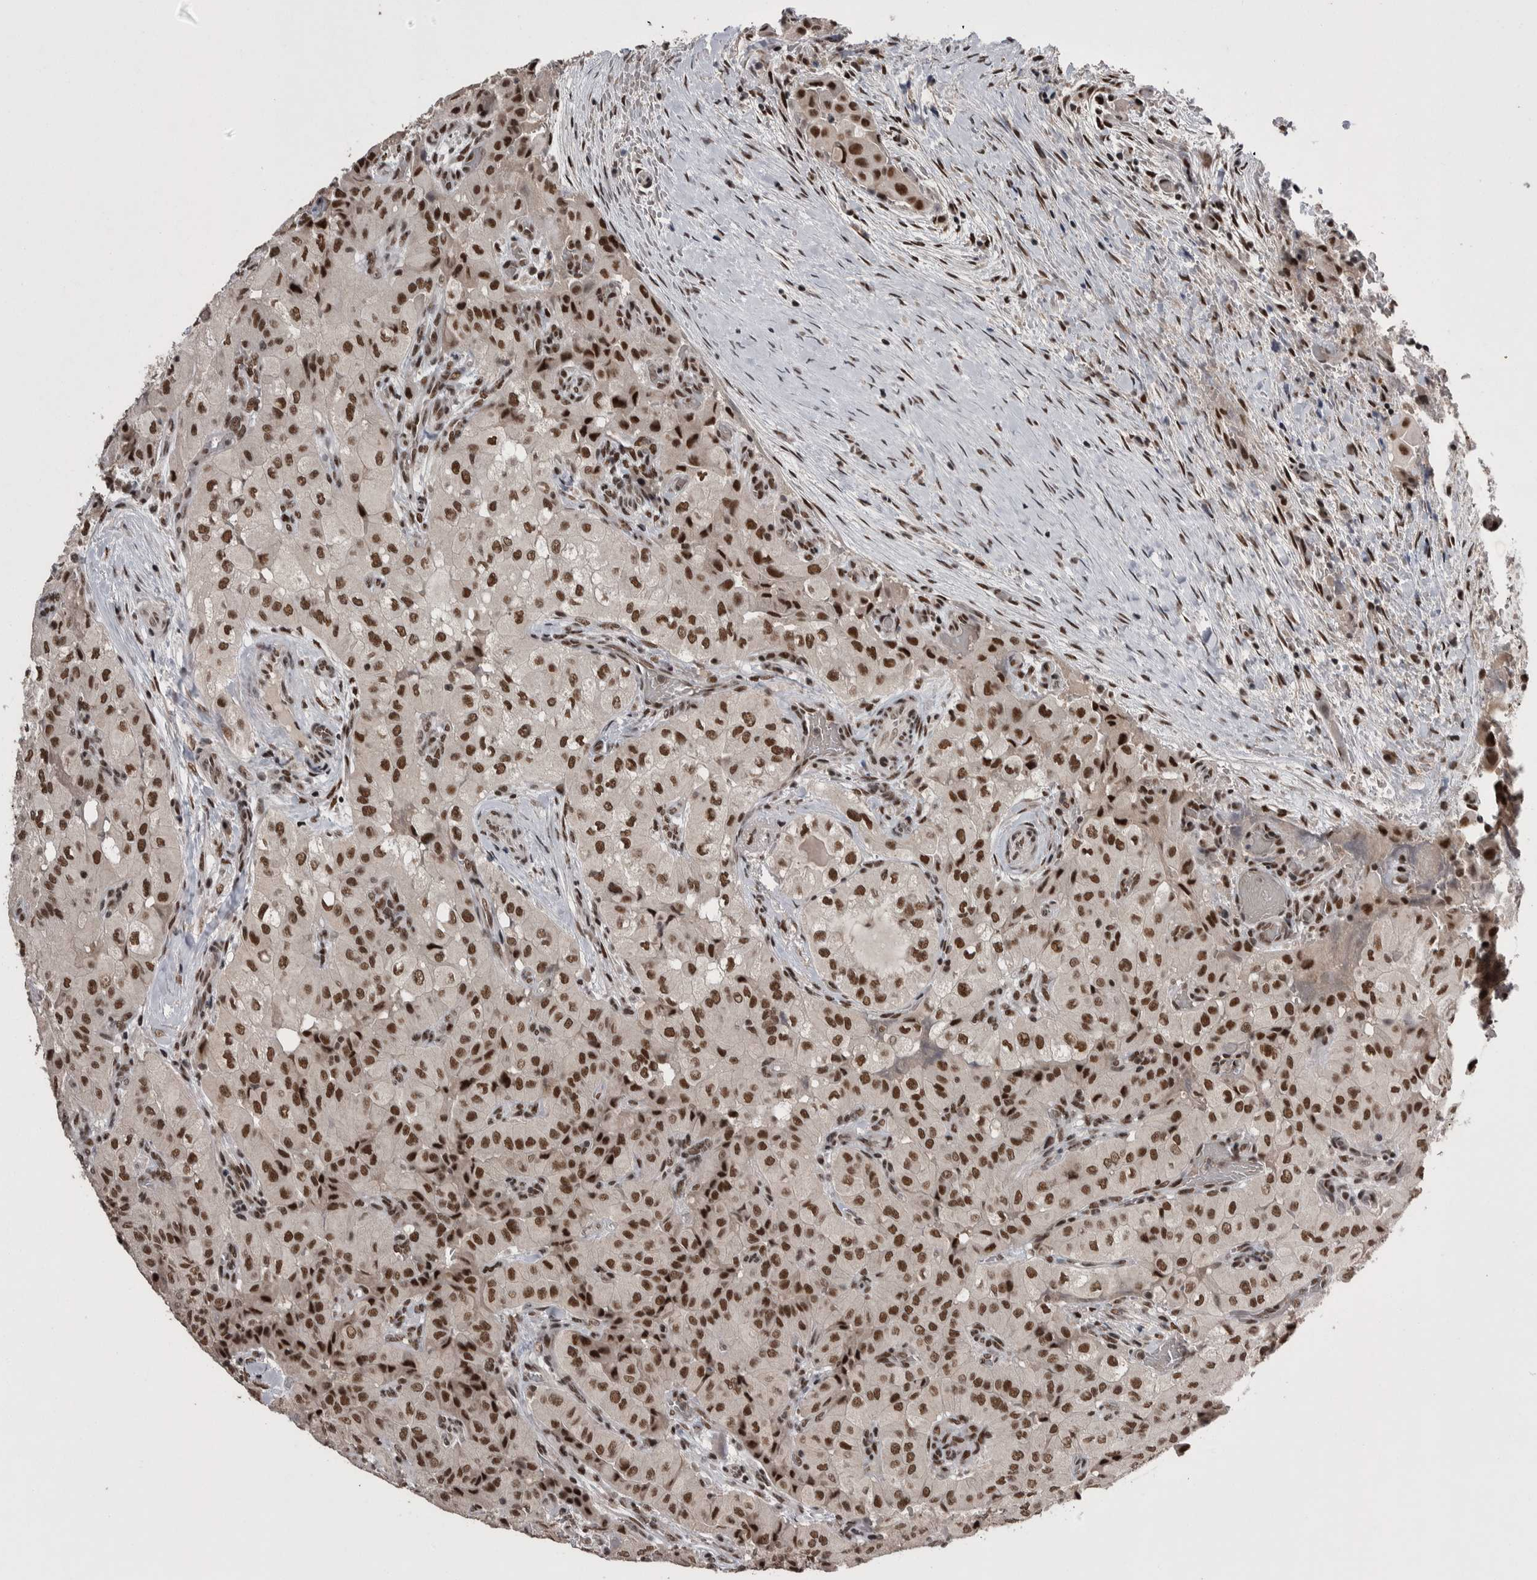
{"staining": {"intensity": "strong", "quantity": ">75%", "location": "nuclear"}, "tissue": "thyroid cancer", "cell_type": "Tumor cells", "image_type": "cancer", "snomed": [{"axis": "morphology", "description": "Papillary adenocarcinoma, NOS"}, {"axis": "topography", "description": "Thyroid gland"}], "caption": "Strong nuclear protein staining is present in approximately >75% of tumor cells in papillary adenocarcinoma (thyroid).", "gene": "DMTF1", "patient": {"sex": "female", "age": 59}}